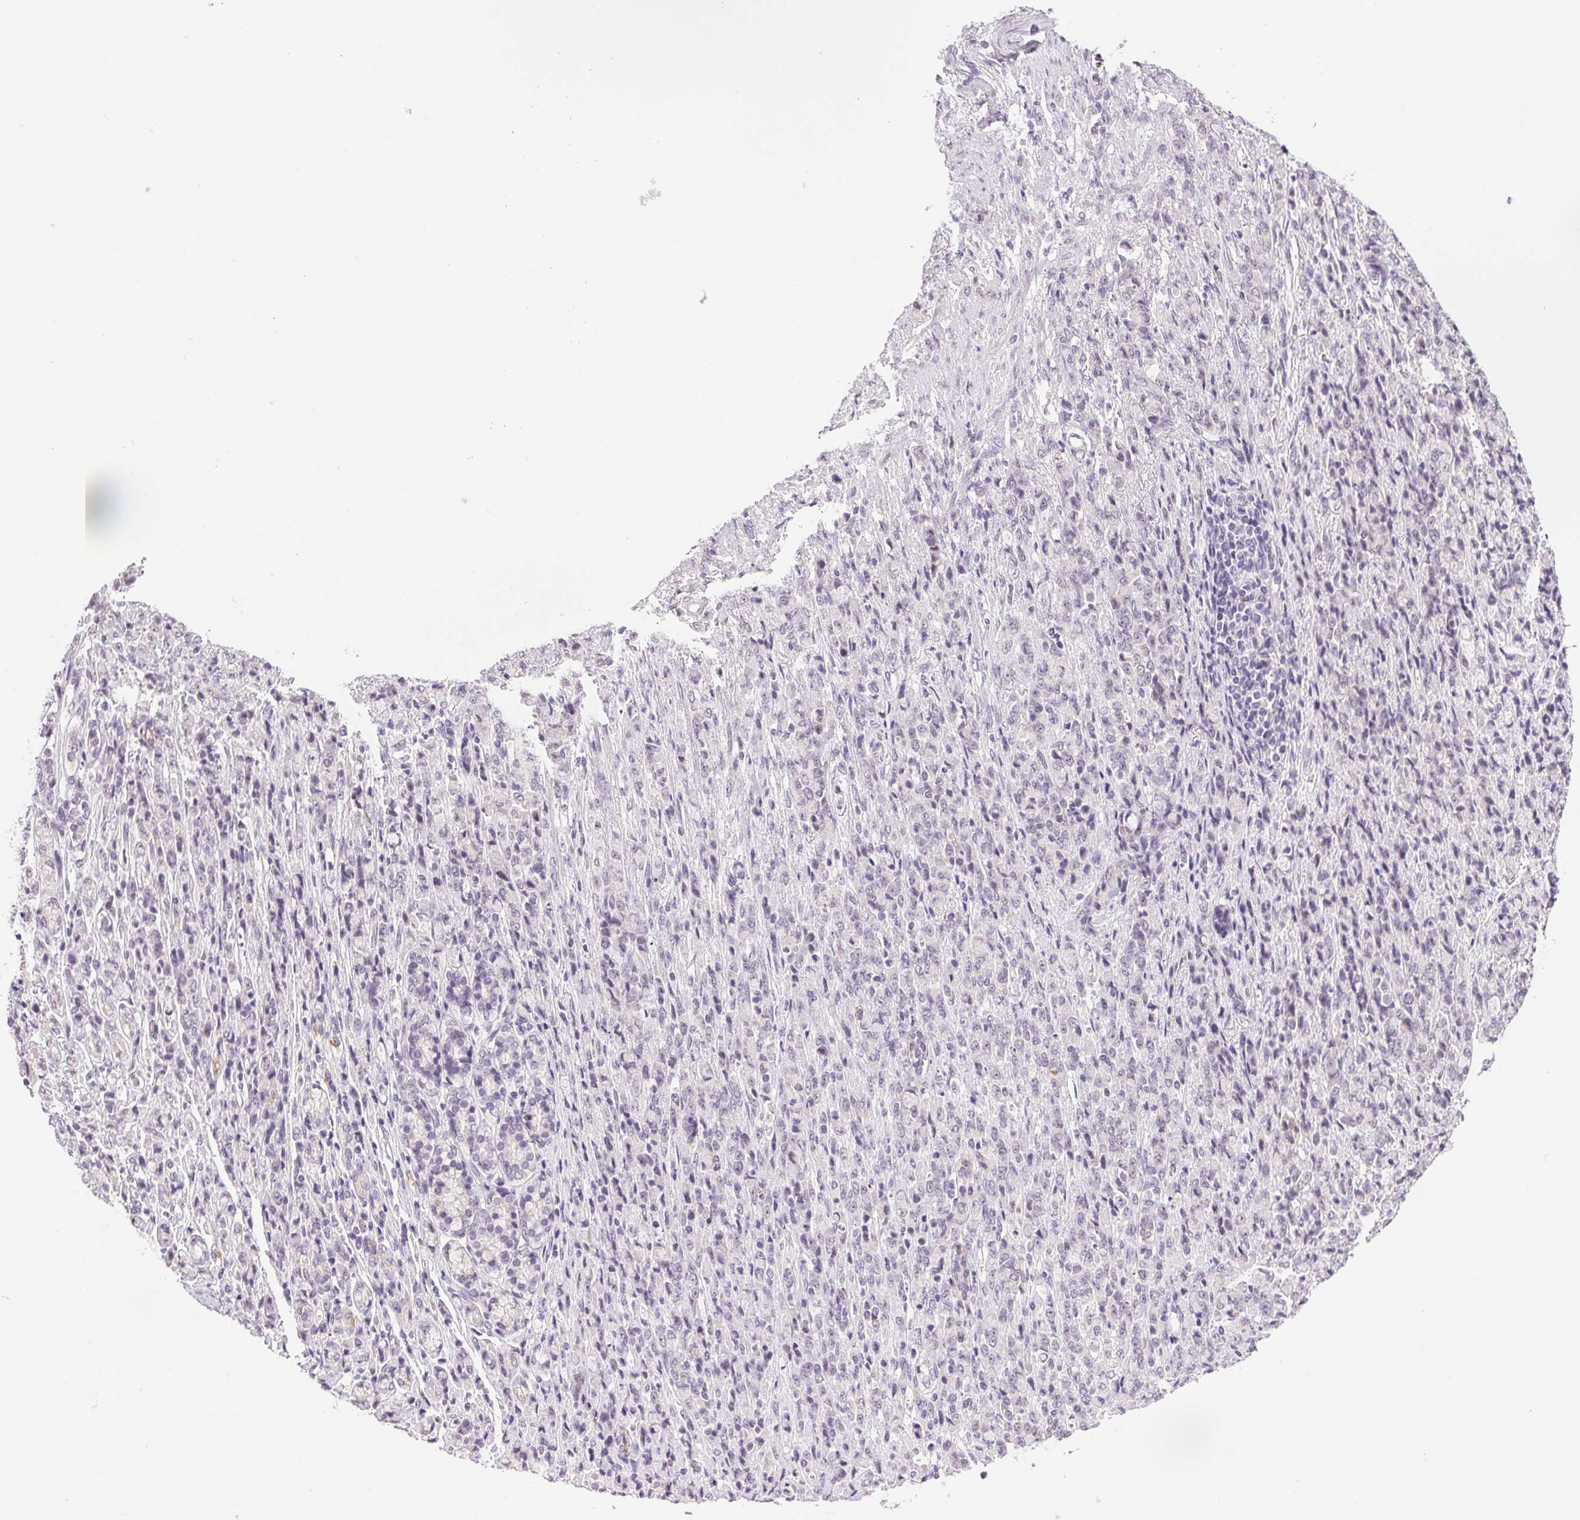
{"staining": {"intensity": "negative", "quantity": "none", "location": "none"}, "tissue": "stomach cancer", "cell_type": "Tumor cells", "image_type": "cancer", "snomed": [{"axis": "morphology", "description": "Adenocarcinoma, NOS"}, {"axis": "topography", "description": "Stomach"}], "caption": "DAB (3,3'-diaminobenzidine) immunohistochemical staining of adenocarcinoma (stomach) exhibits no significant expression in tumor cells. (DAB (3,3'-diaminobenzidine) immunohistochemistry with hematoxylin counter stain).", "gene": "GRHL3", "patient": {"sex": "female", "age": 79}}